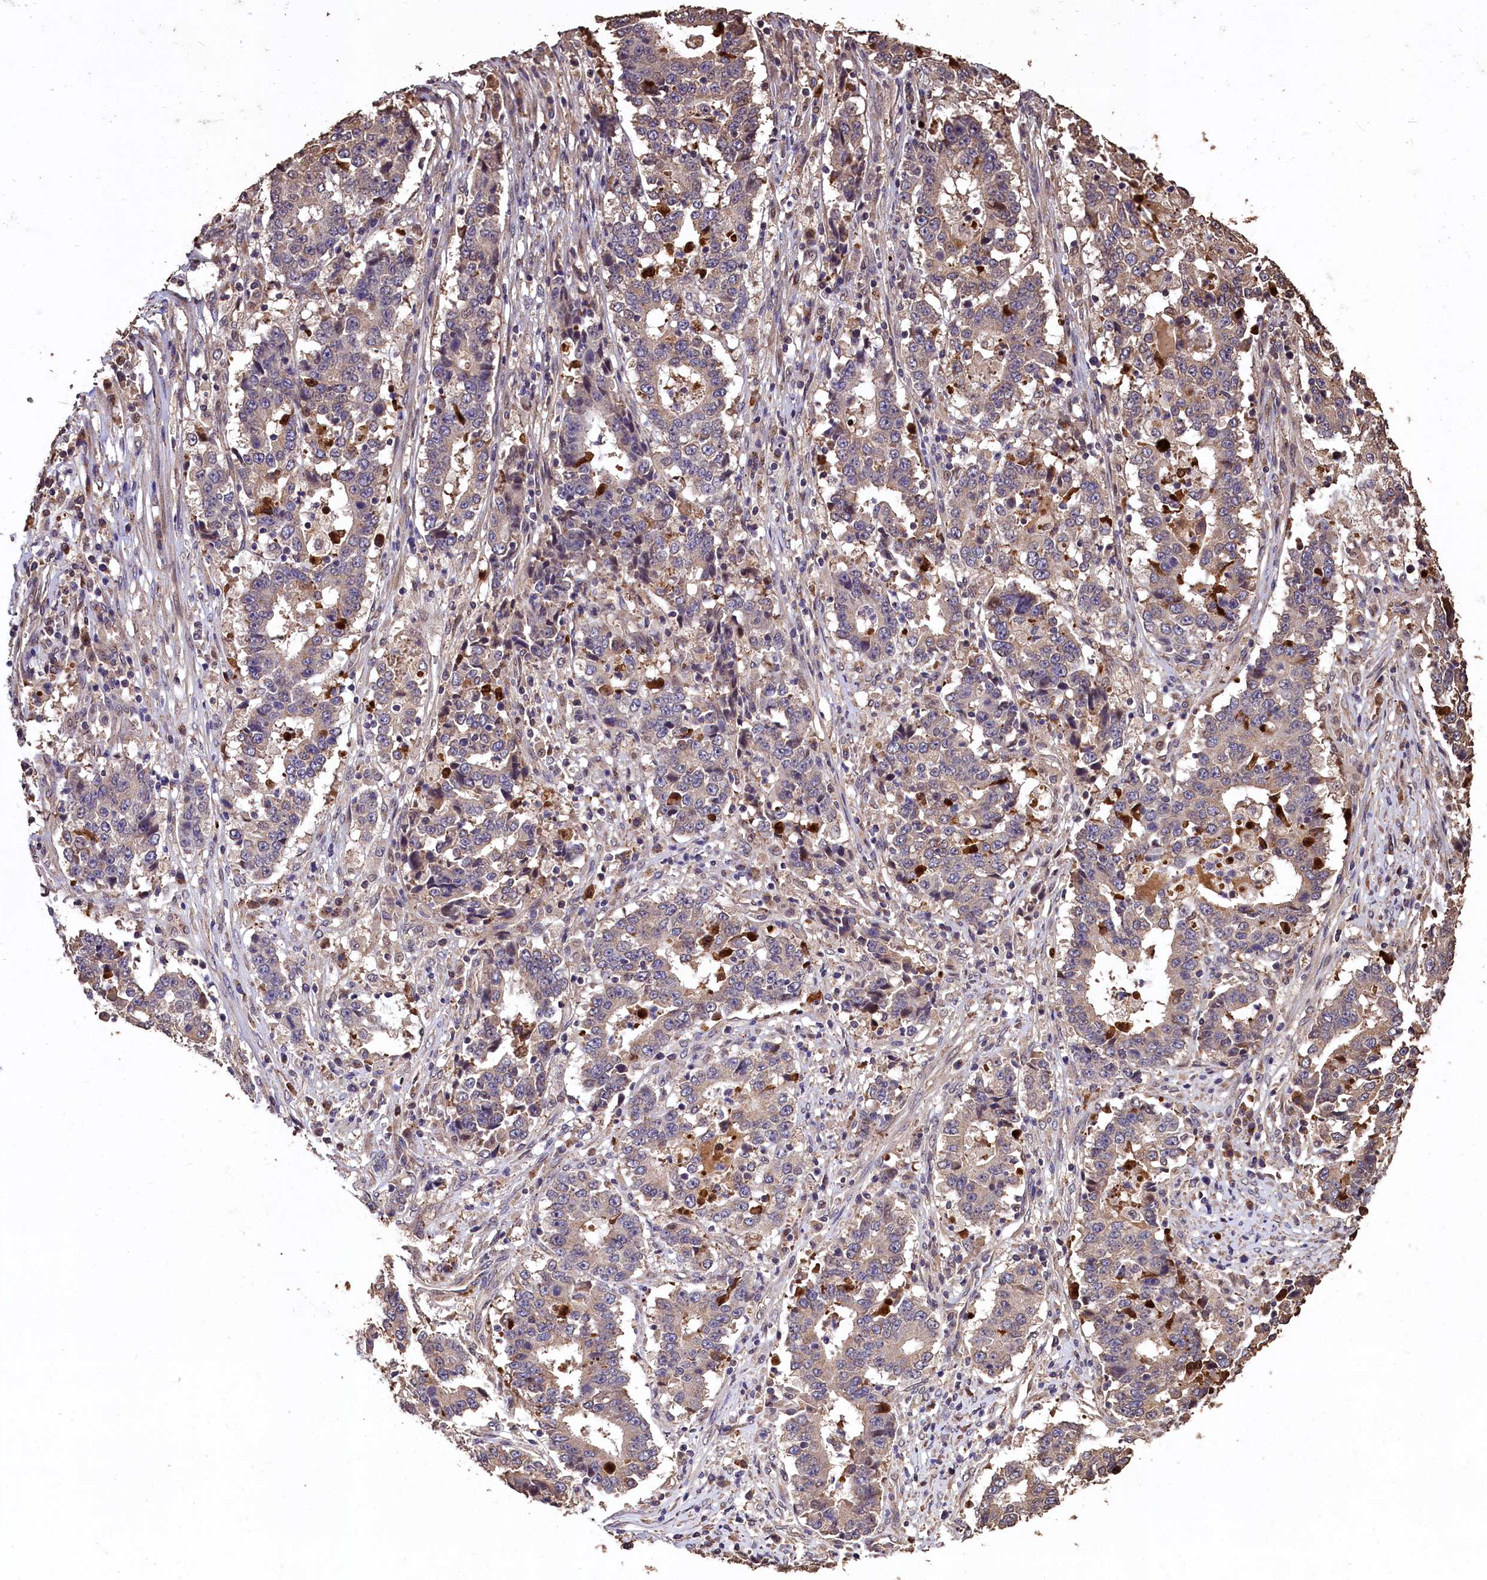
{"staining": {"intensity": "weak", "quantity": "<25%", "location": "cytoplasmic/membranous"}, "tissue": "stomach cancer", "cell_type": "Tumor cells", "image_type": "cancer", "snomed": [{"axis": "morphology", "description": "Adenocarcinoma, NOS"}, {"axis": "topography", "description": "Stomach"}], "caption": "Histopathology image shows no protein staining in tumor cells of stomach adenocarcinoma tissue. Nuclei are stained in blue.", "gene": "LSM4", "patient": {"sex": "male", "age": 59}}